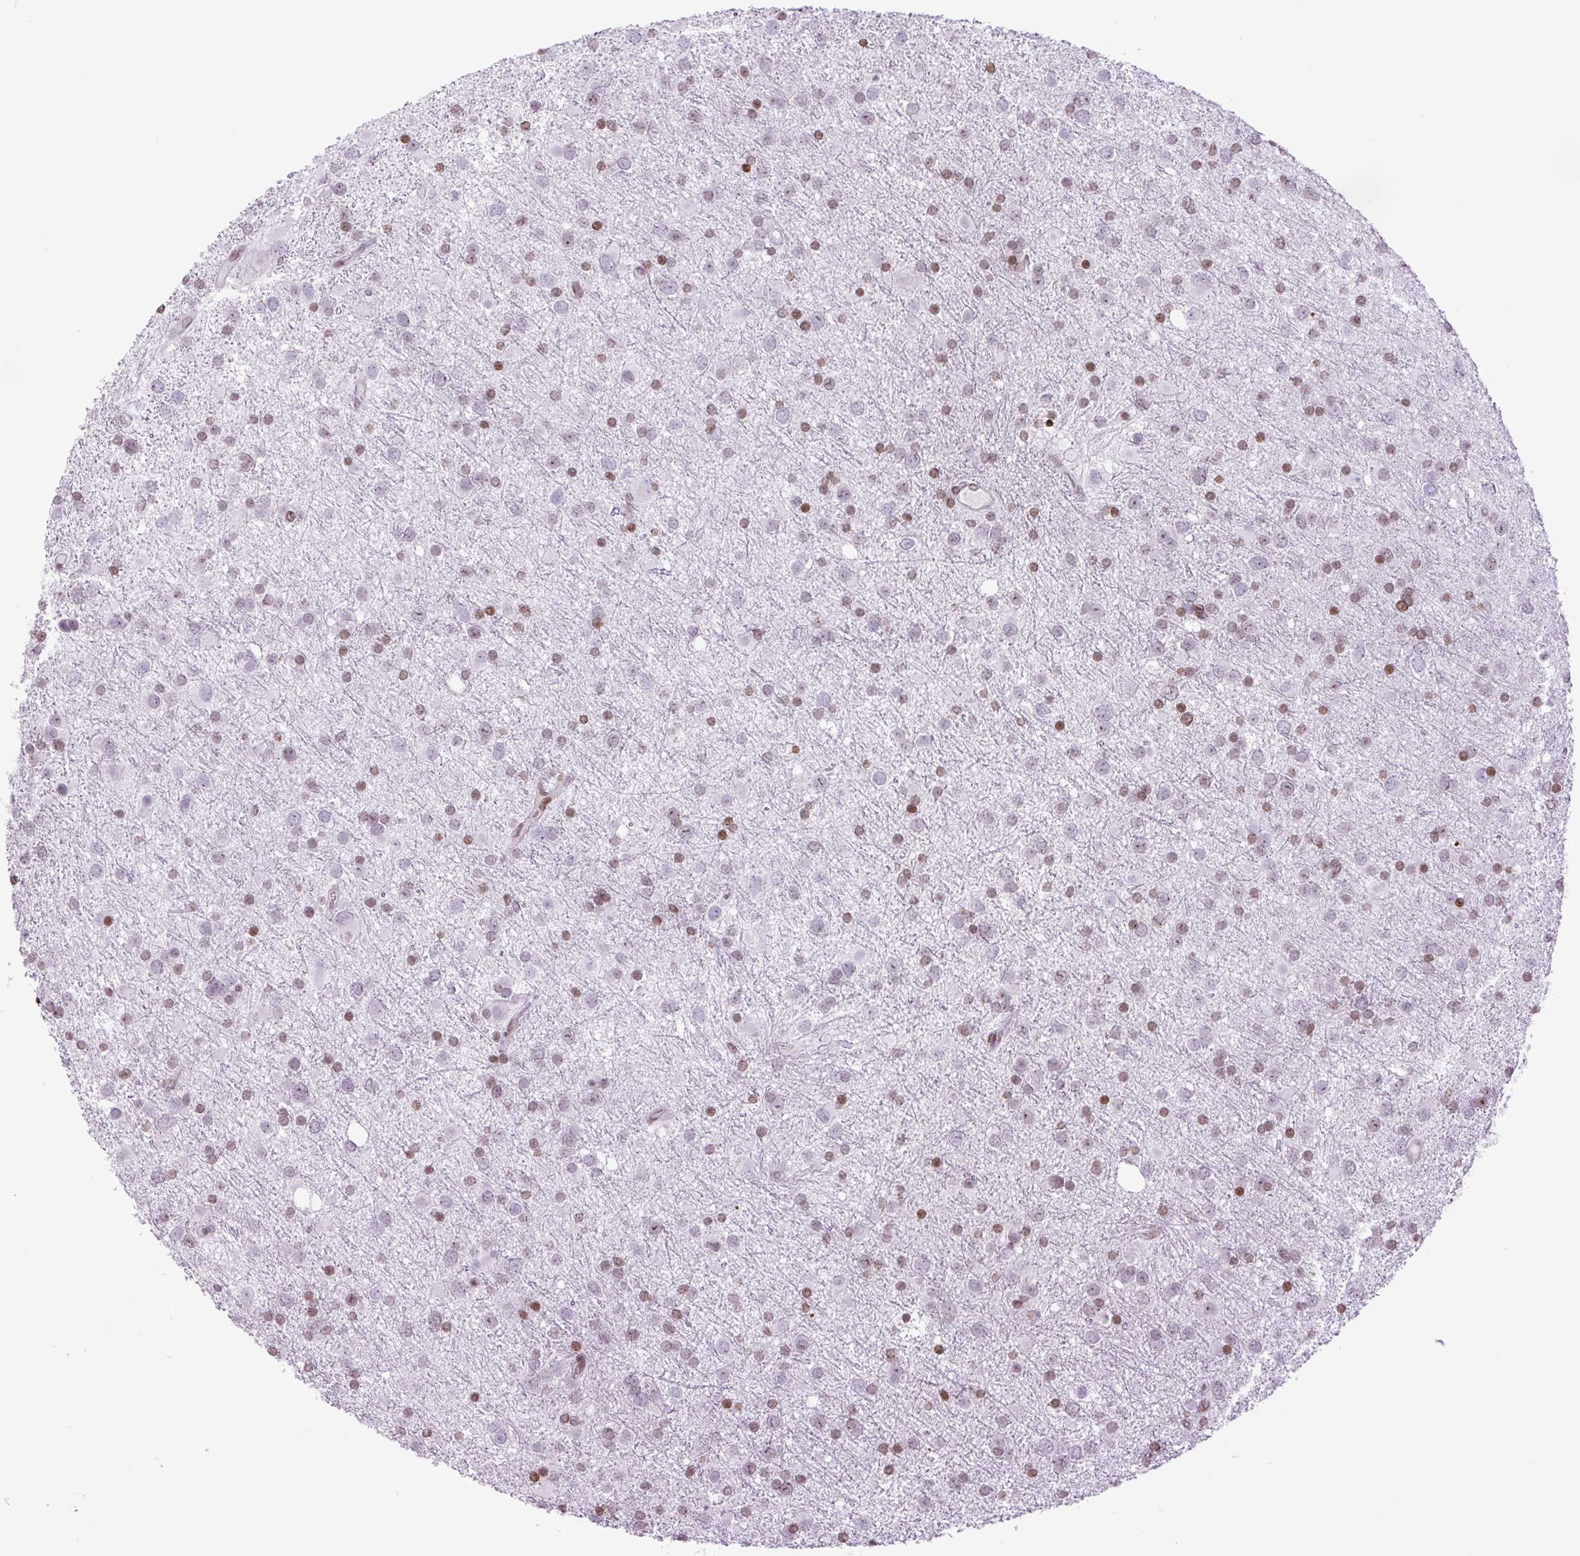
{"staining": {"intensity": "moderate", "quantity": "25%-75%", "location": "nuclear"}, "tissue": "glioma", "cell_type": "Tumor cells", "image_type": "cancer", "snomed": [{"axis": "morphology", "description": "Glioma, malignant, Low grade"}, {"axis": "topography", "description": "Brain"}], "caption": "An IHC micrograph of tumor tissue is shown. Protein staining in brown shows moderate nuclear positivity in glioma within tumor cells.", "gene": "H1-3", "patient": {"sex": "female", "age": 32}}